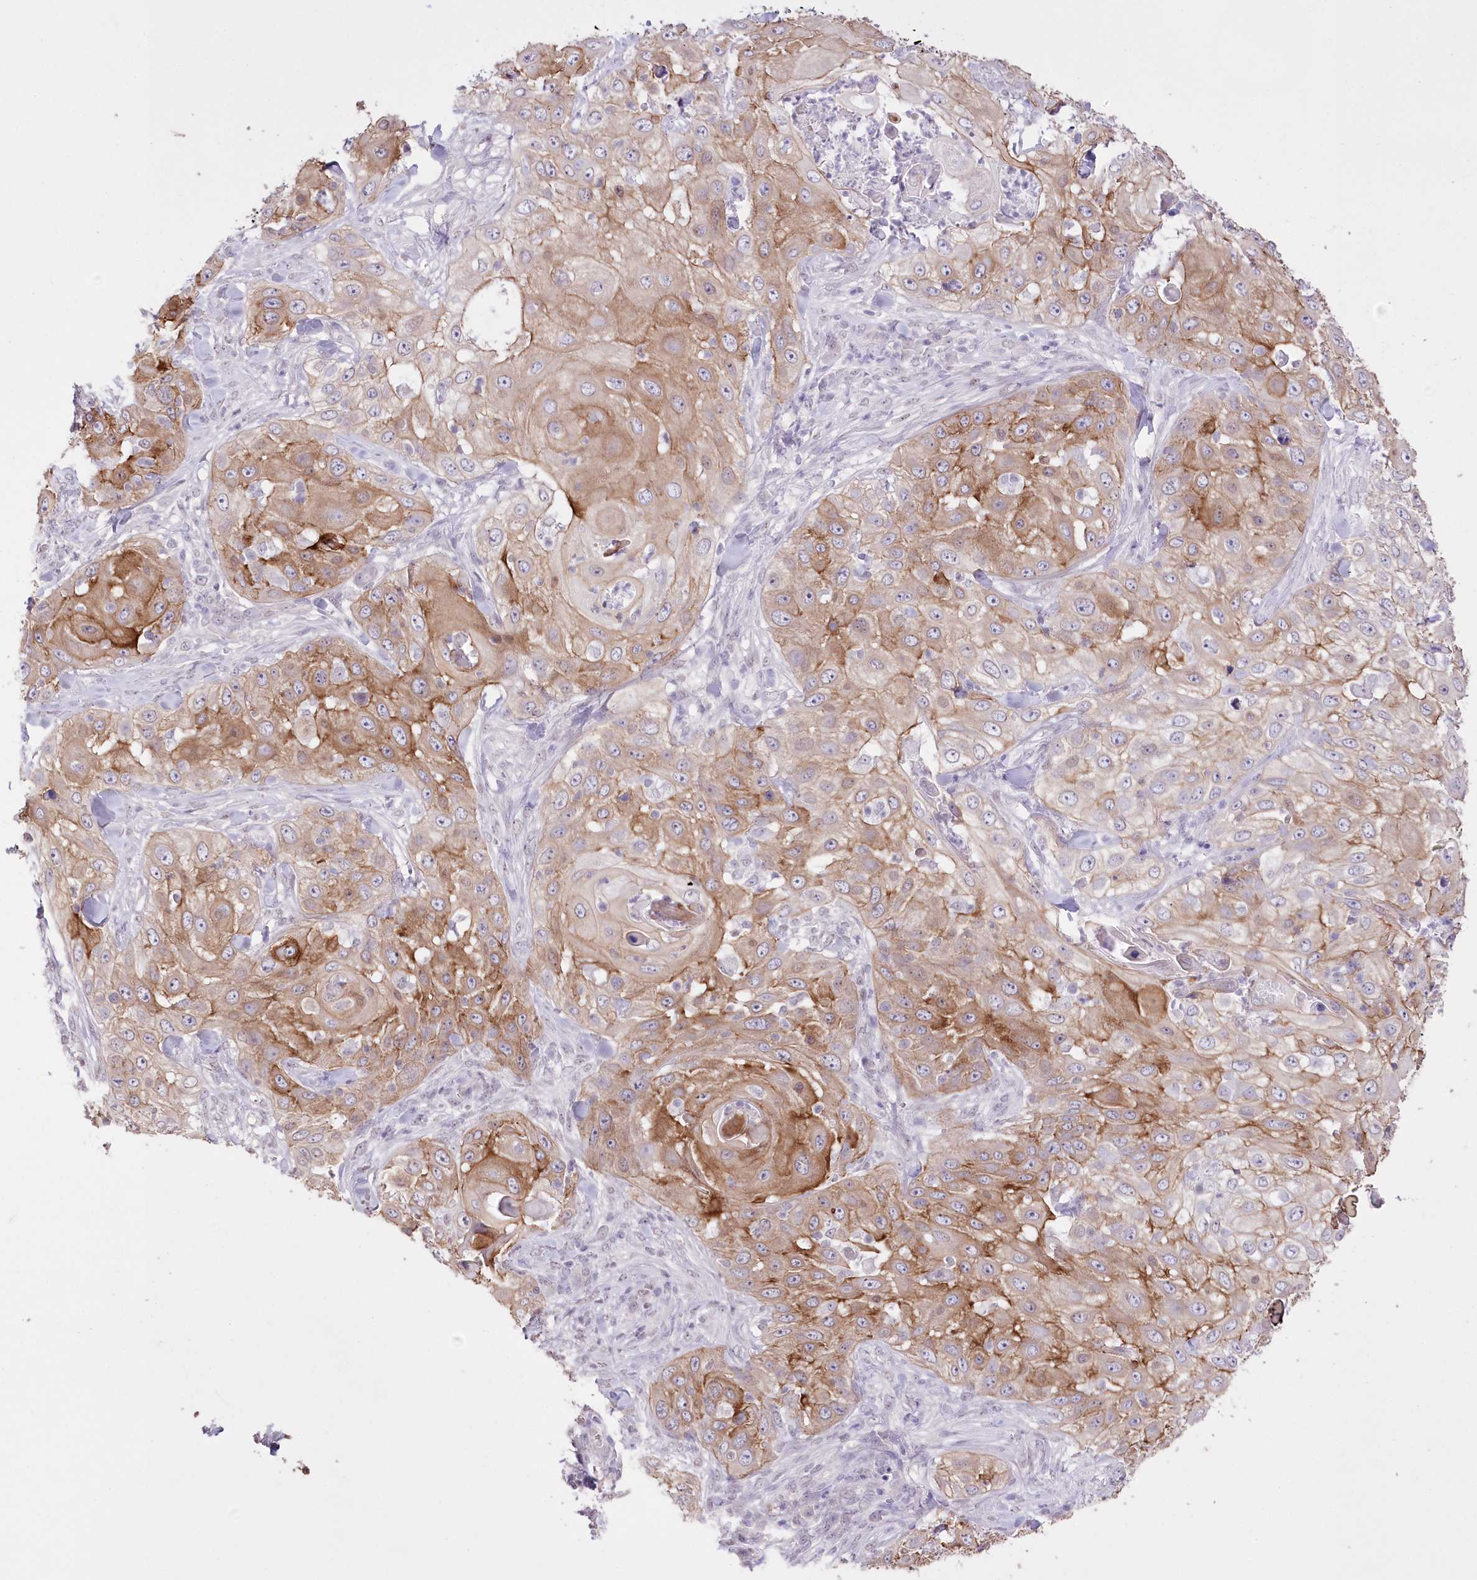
{"staining": {"intensity": "moderate", "quantity": ">75%", "location": "cytoplasmic/membranous"}, "tissue": "skin cancer", "cell_type": "Tumor cells", "image_type": "cancer", "snomed": [{"axis": "morphology", "description": "Squamous cell carcinoma, NOS"}, {"axis": "topography", "description": "Skin"}], "caption": "Immunohistochemical staining of human skin squamous cell carcinoma displays medium levels of moderate cytoplasmic/membranous protein positivity in approximately >75% of tumor cells.", "gene": "SLC39A10", "patient": {"sex": "female", "age": 44}}